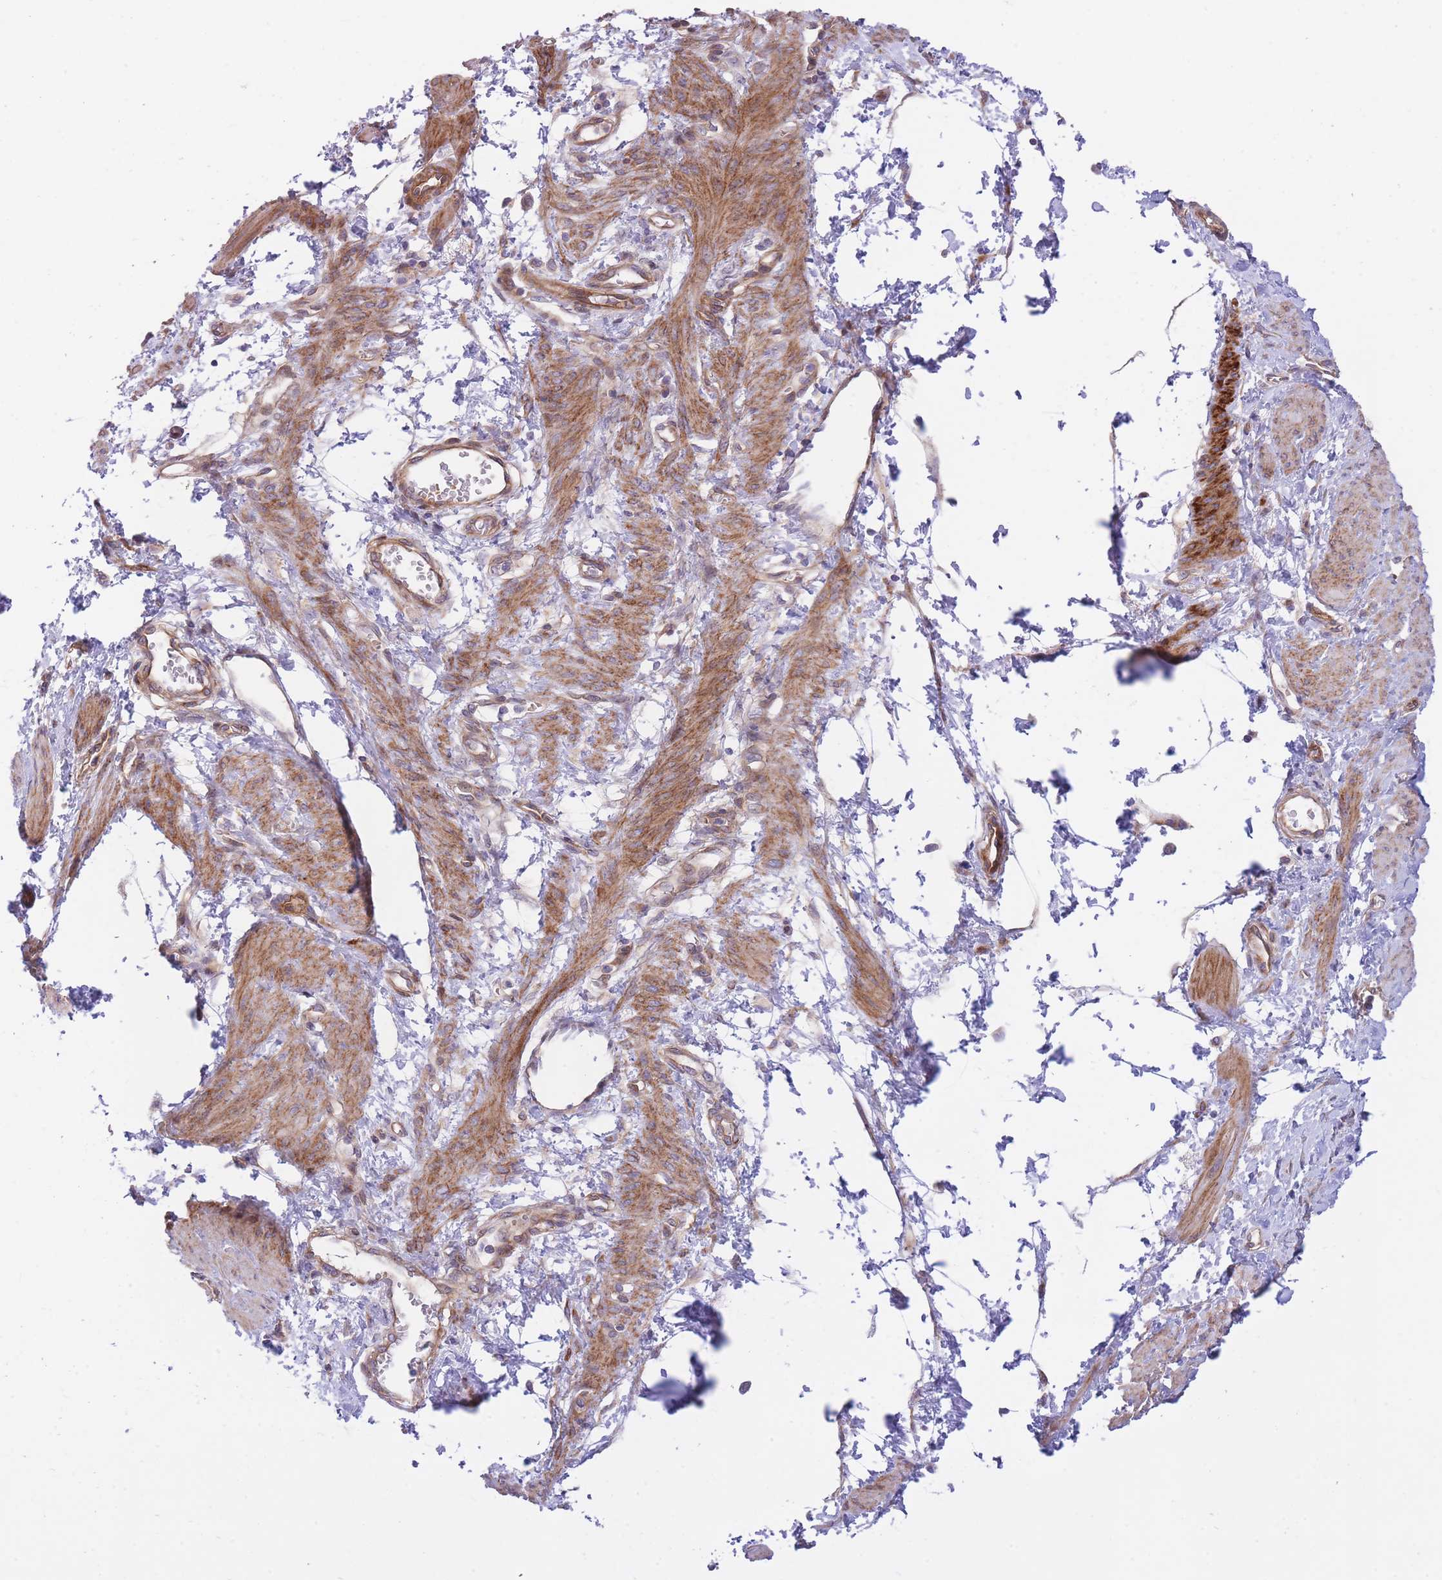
{"staining": {"intensity": "moderate", "quantity": ">75%", "location": "cytoplasmic/membranous"}, "tissue": "smooth muscle", "cell_type": "Smooth muscle cells", "image_type": "normal", "snomed": [{"axis": "morphology", "description": "Normal tissue, NOS"}, {"axis": "topography", "description": "Smooth muscle"}, {"axis": "topography", "description": "Uterus"}], "caption": "About >75% of smooth muscle cells in unremarkable human smooth muscle display moderate cytoplasmic/membranous protein positivity as visualized by brown immunohistochemical staining.", "gene": "CHAC1", "patient": {"sex": "female", "age": 39}}